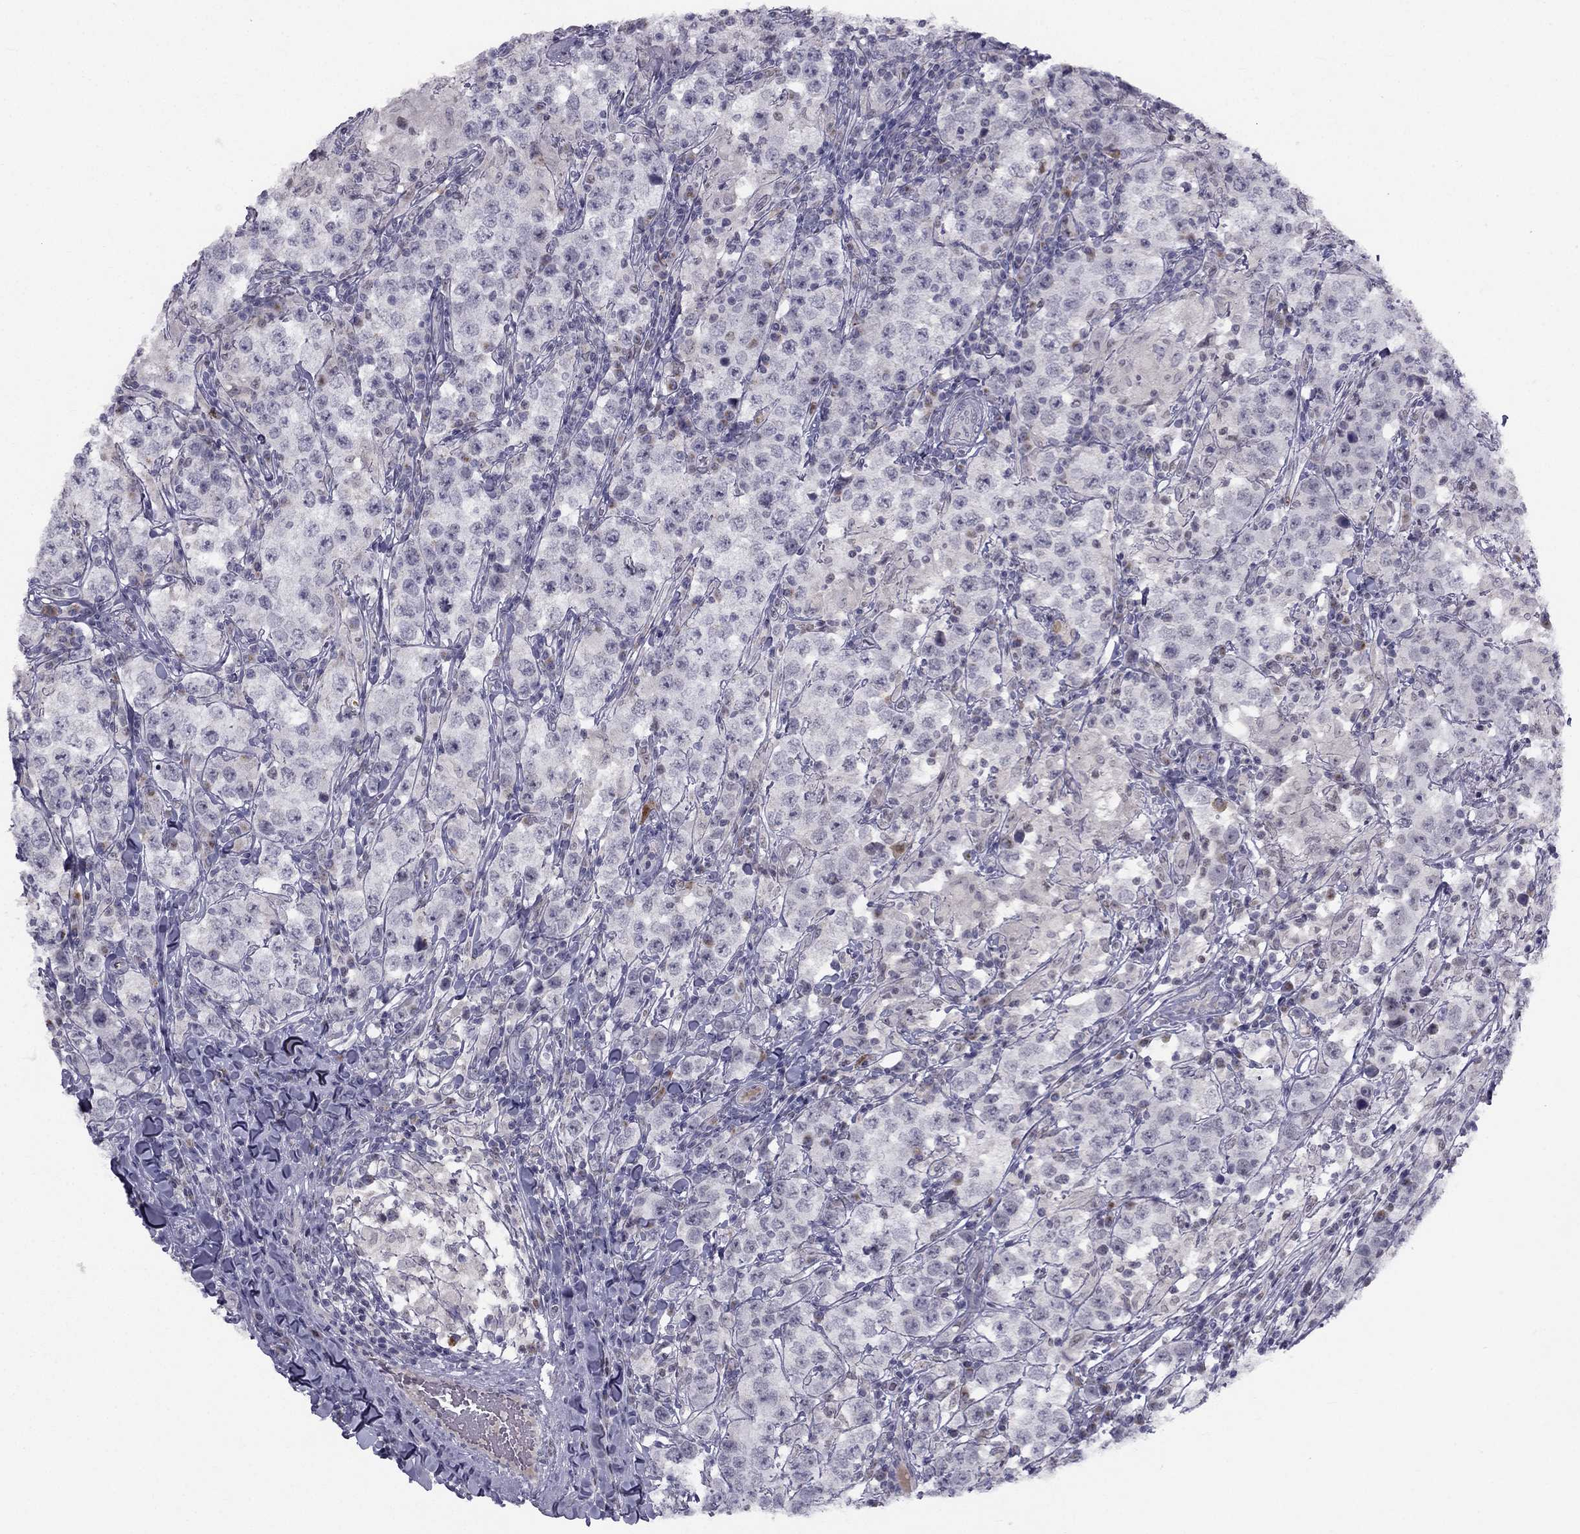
{"staining": {"intensity": "negative", "quantity": "none", "location": "none"}, "tissue": "testis cancer", "cell_type": "Tumor cells", "image_type": "cancer", "snomed": [{"axis": "morphology", "description": "Seminoma, NOS"}, {"axis": "morphology", "description": "Carcinoma, Embryonal, NOS"}, {"axis": "topography", "description": "Testis"}], "caption": "Immunohistochemistry (IHC) of human embryonal carcinoma (testis) shows no positivity in tumor cells.", "gene": "TRPS1", "patient": {"sex": "male", "age": 41}}